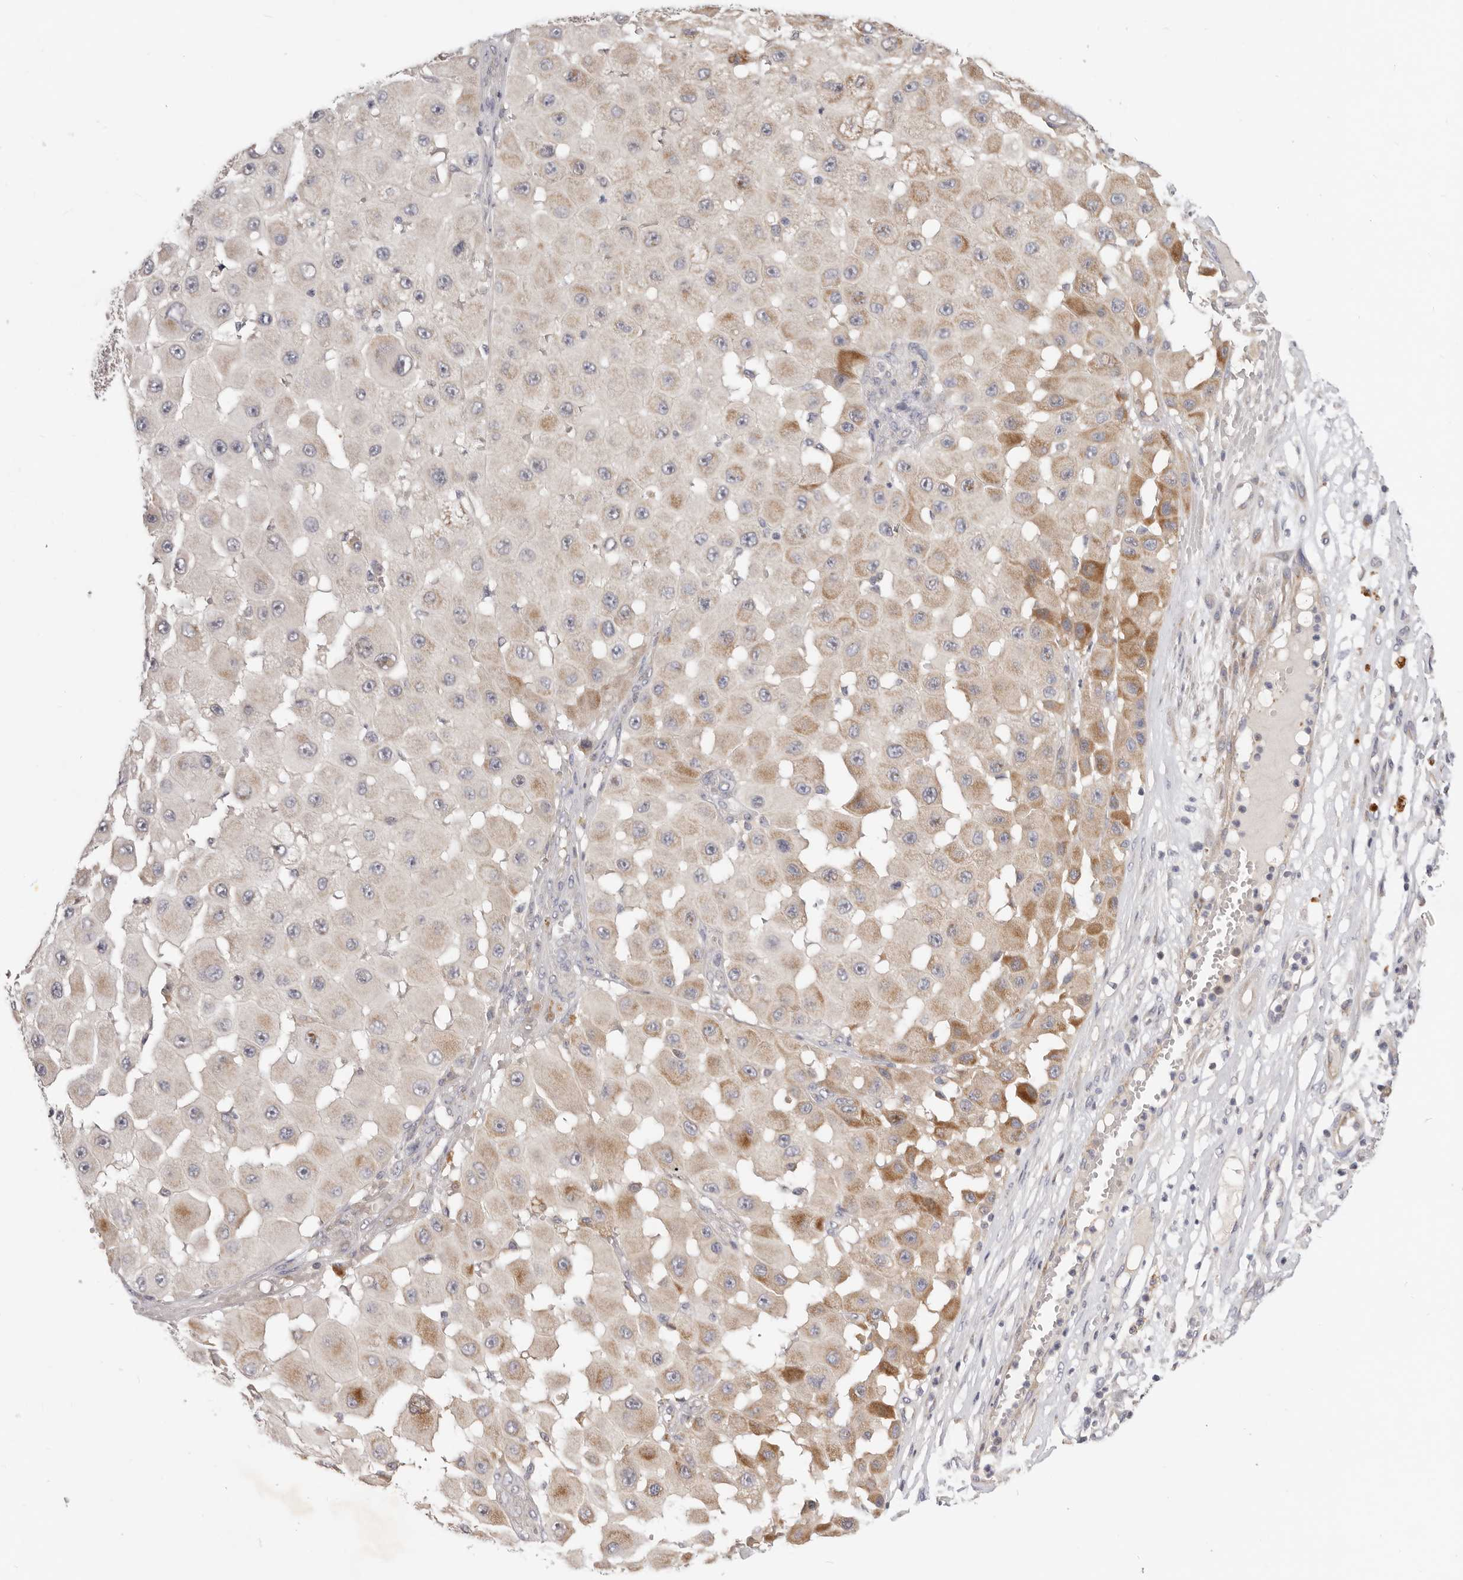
{"staining": {"intensity": "moderate", "quantity": "<25%", "location": "cytoplasmic/membranous"}, "tissue": "melanoma", "cell_type": "Tumor cells", "image_type": "cancer", "snomed": [{"axis": "morphology", "description": "Malignant melanoma, NOS"}, {"axis": "topography", "description": "Skin"}], "caption": "IHC photomicrograph of human melanoma stained for a protein (brown), which reveals low levels of moderate cytoplasmic/membranous expression in about <25% of tumor cells.", "gene": "TFB2M", "patient": {"sex": "female", "age": 81}}